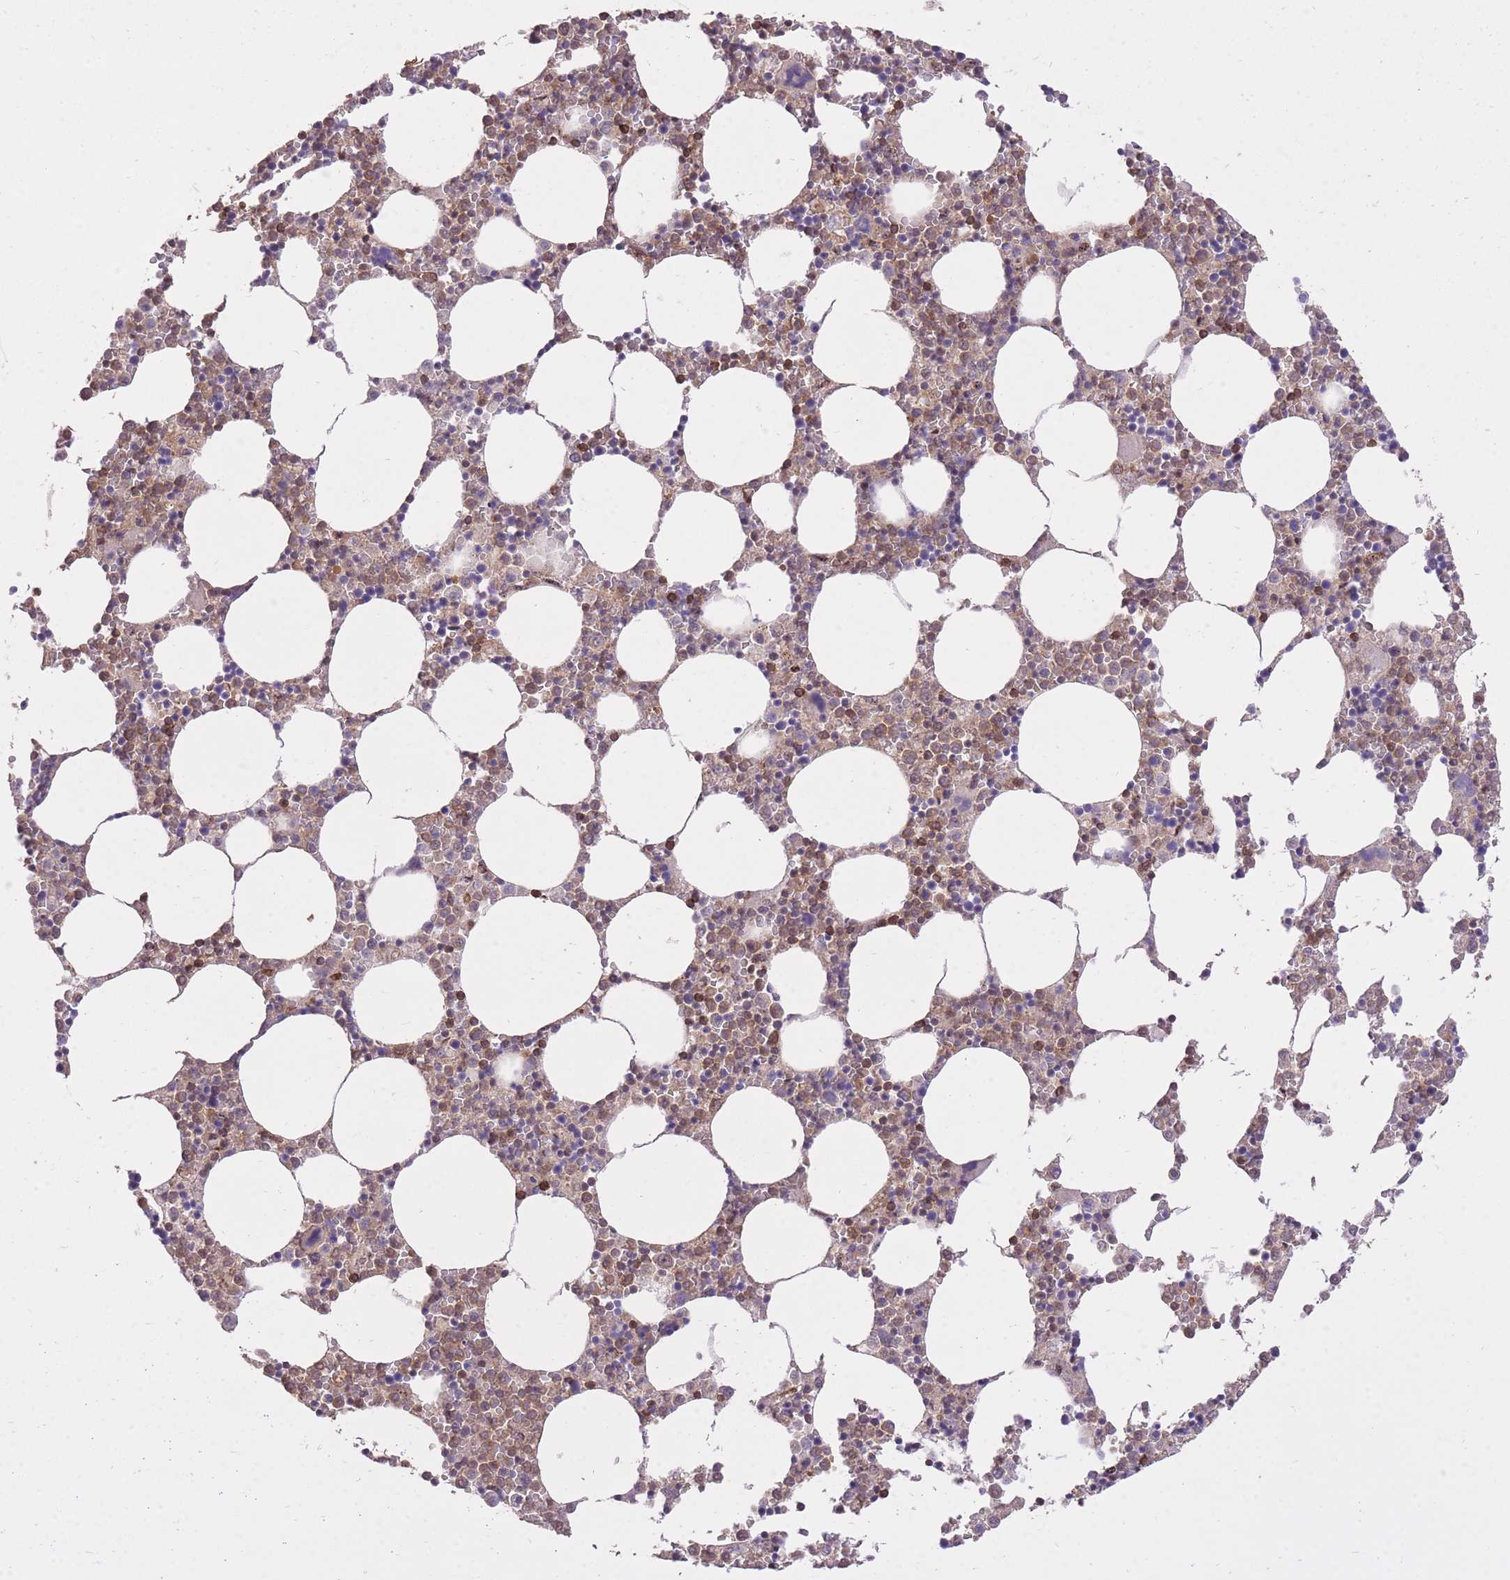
{"staining": {"intensity": "moderate", "quantity": "25%-75%", "location": "cytoplasmic/membranous"}, "tissue": "bone marrow", "cell_type": "Hematopoietic cells", "image_type": "normal", "snomed": [{"axis": "morphology", "description": "Normal tissue, NOS"}, {"axis": "topography", "description": "Bone marrow"}], "caption": "A medium amount of moderate cytoplasmic/membranous staining is present in about 25%-75% of hematopoietic cells in normal bone marrow.", "gene": "PLD1", "patient": {"sex": "female", "age": 64}}